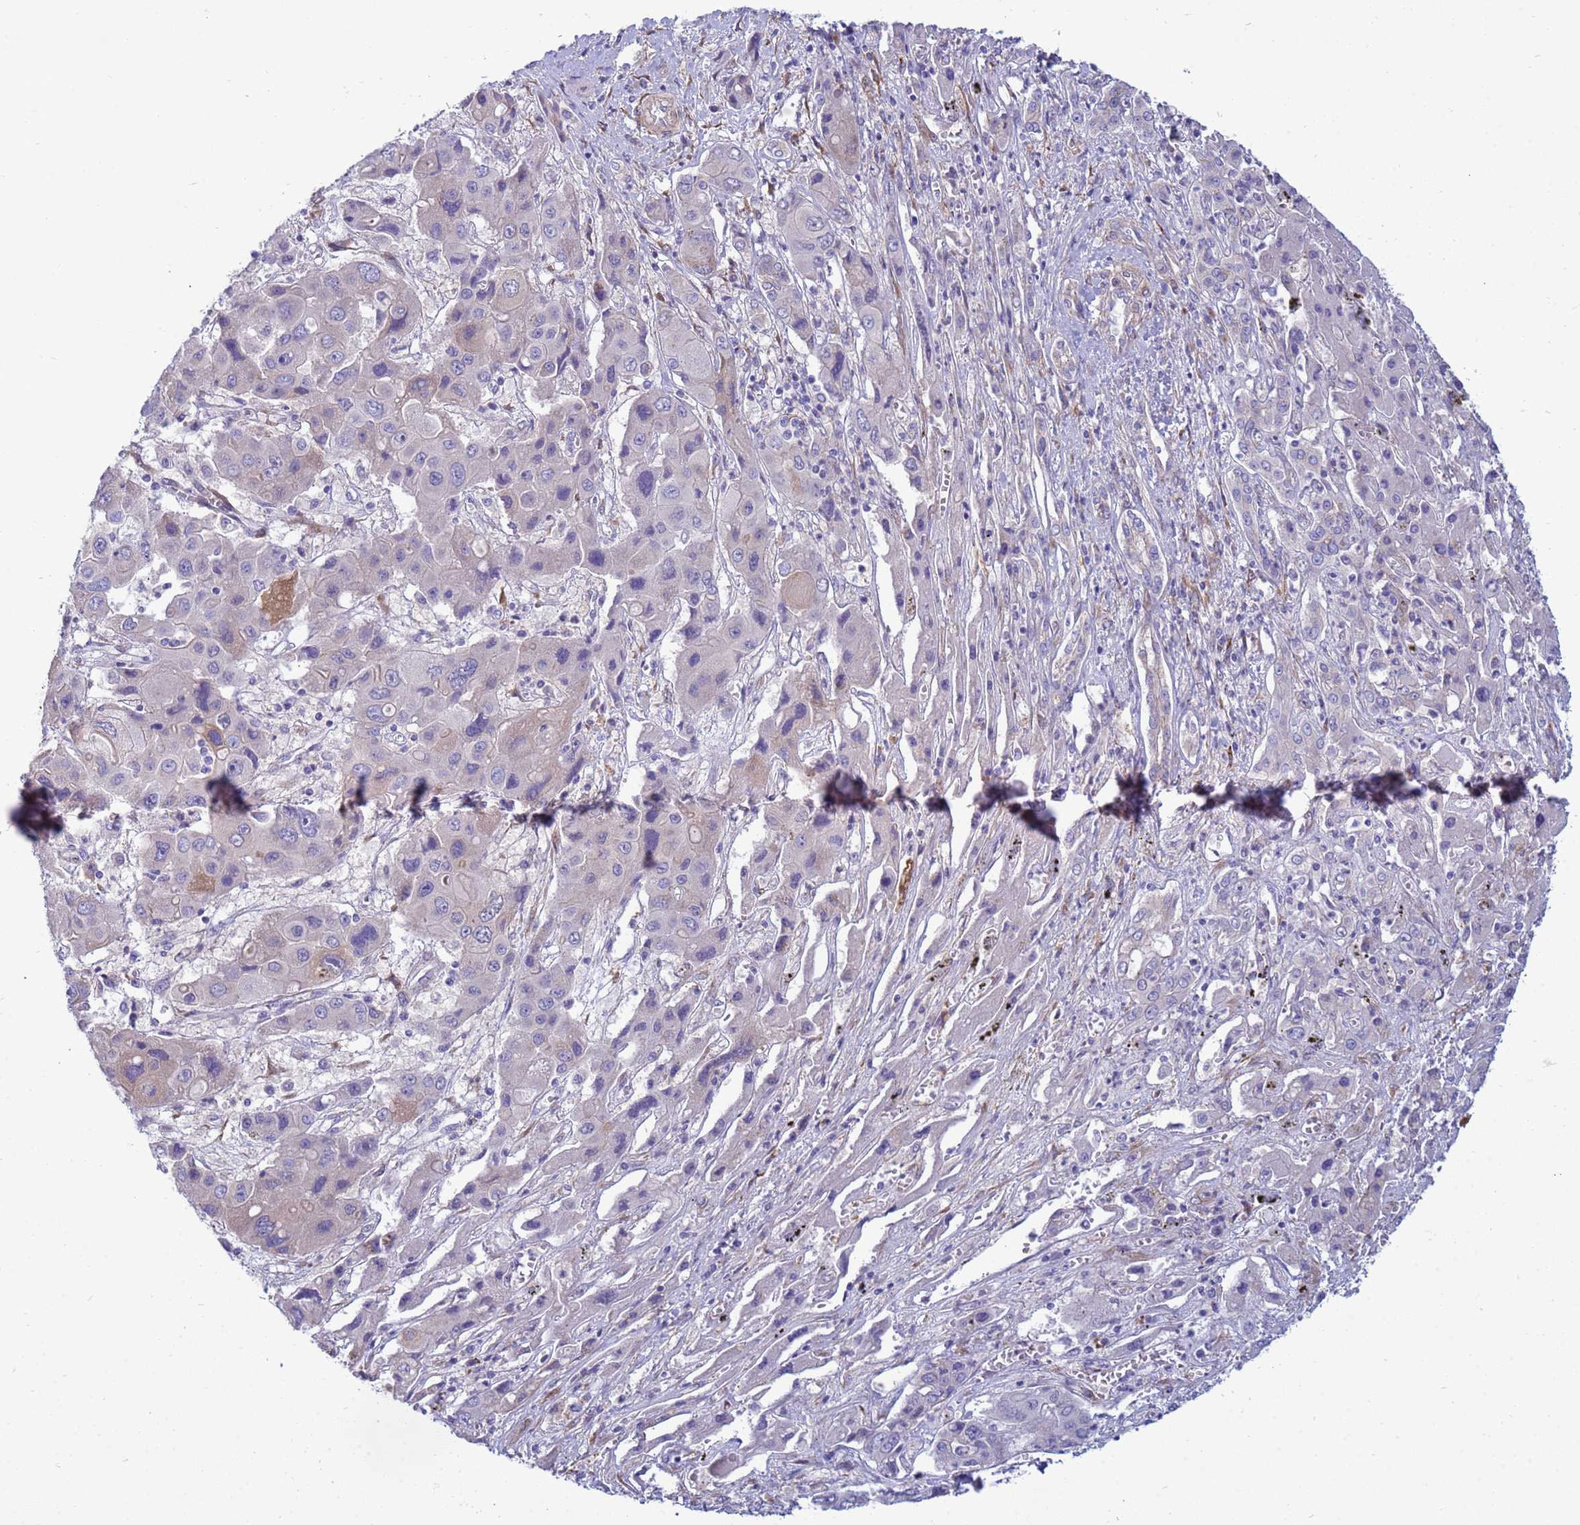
{"staining": {"intensity": "negative", "quantity": "none", "location": "none"}, "tissue": "liver cancer", "cell_type": "Tumor cells", "image_type": "cancer", "snomed": [{"axis": "morphology", "description": "Cholangiocarcinoma"}, {"axis": "topography", "description": "Liver"}], "caption": "Liver cancer (cholangiocarcinoma) was stained to show a protein in brown. There is no significant positivity in tumor cells.", "gene": "TRPC6", "patient": {"sex": "male", "age": 67}}